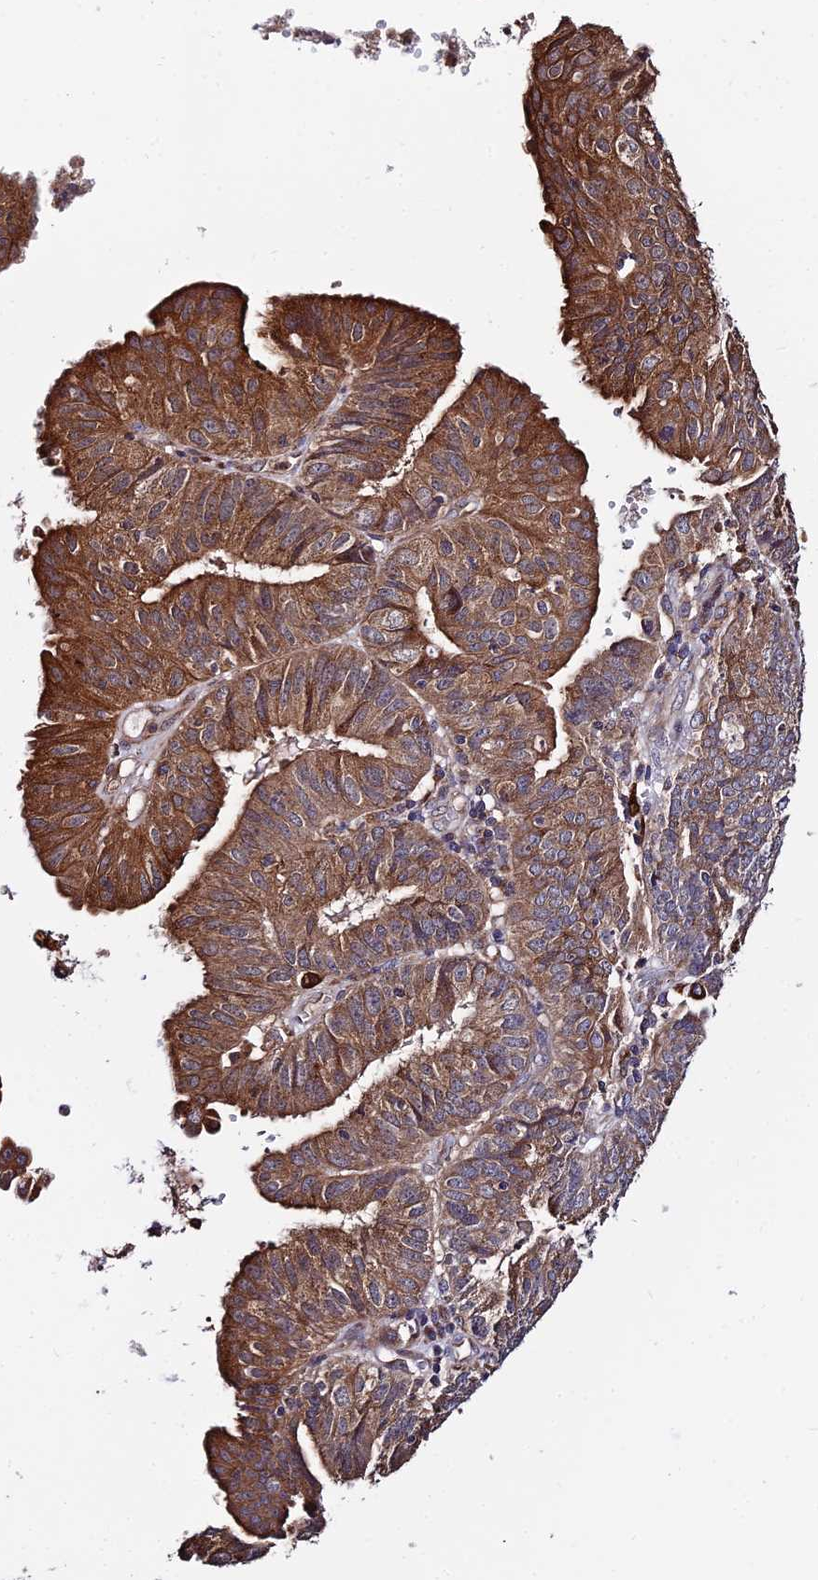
{"staining": {"intensity": "strong", "quantity": ">75%", "location": "cytoplasmic/membranous"}, "tissue": "endometrial cancer", "cell_type": "Tumor cells", "image_type": "cancer", "snomed": [{"axis": "morphology", "description": "Adenocarcinoma, NOS"}, {"axis": "topography", "description": "Endometrium"}], "caption": "DAB (3,3'-diaminobenzidine) immunohistochemical staining of endometrial cancer demonstrates strong cytoplasmic/membranous protein staining in about >75% of tumor cells. The staining was performed using DAB, with brown indicating positive protein expression. Nuclei are stained blue with hematoxylin.", "gene": "PEX19", "patient": {"sex": "female", "age": 56}}